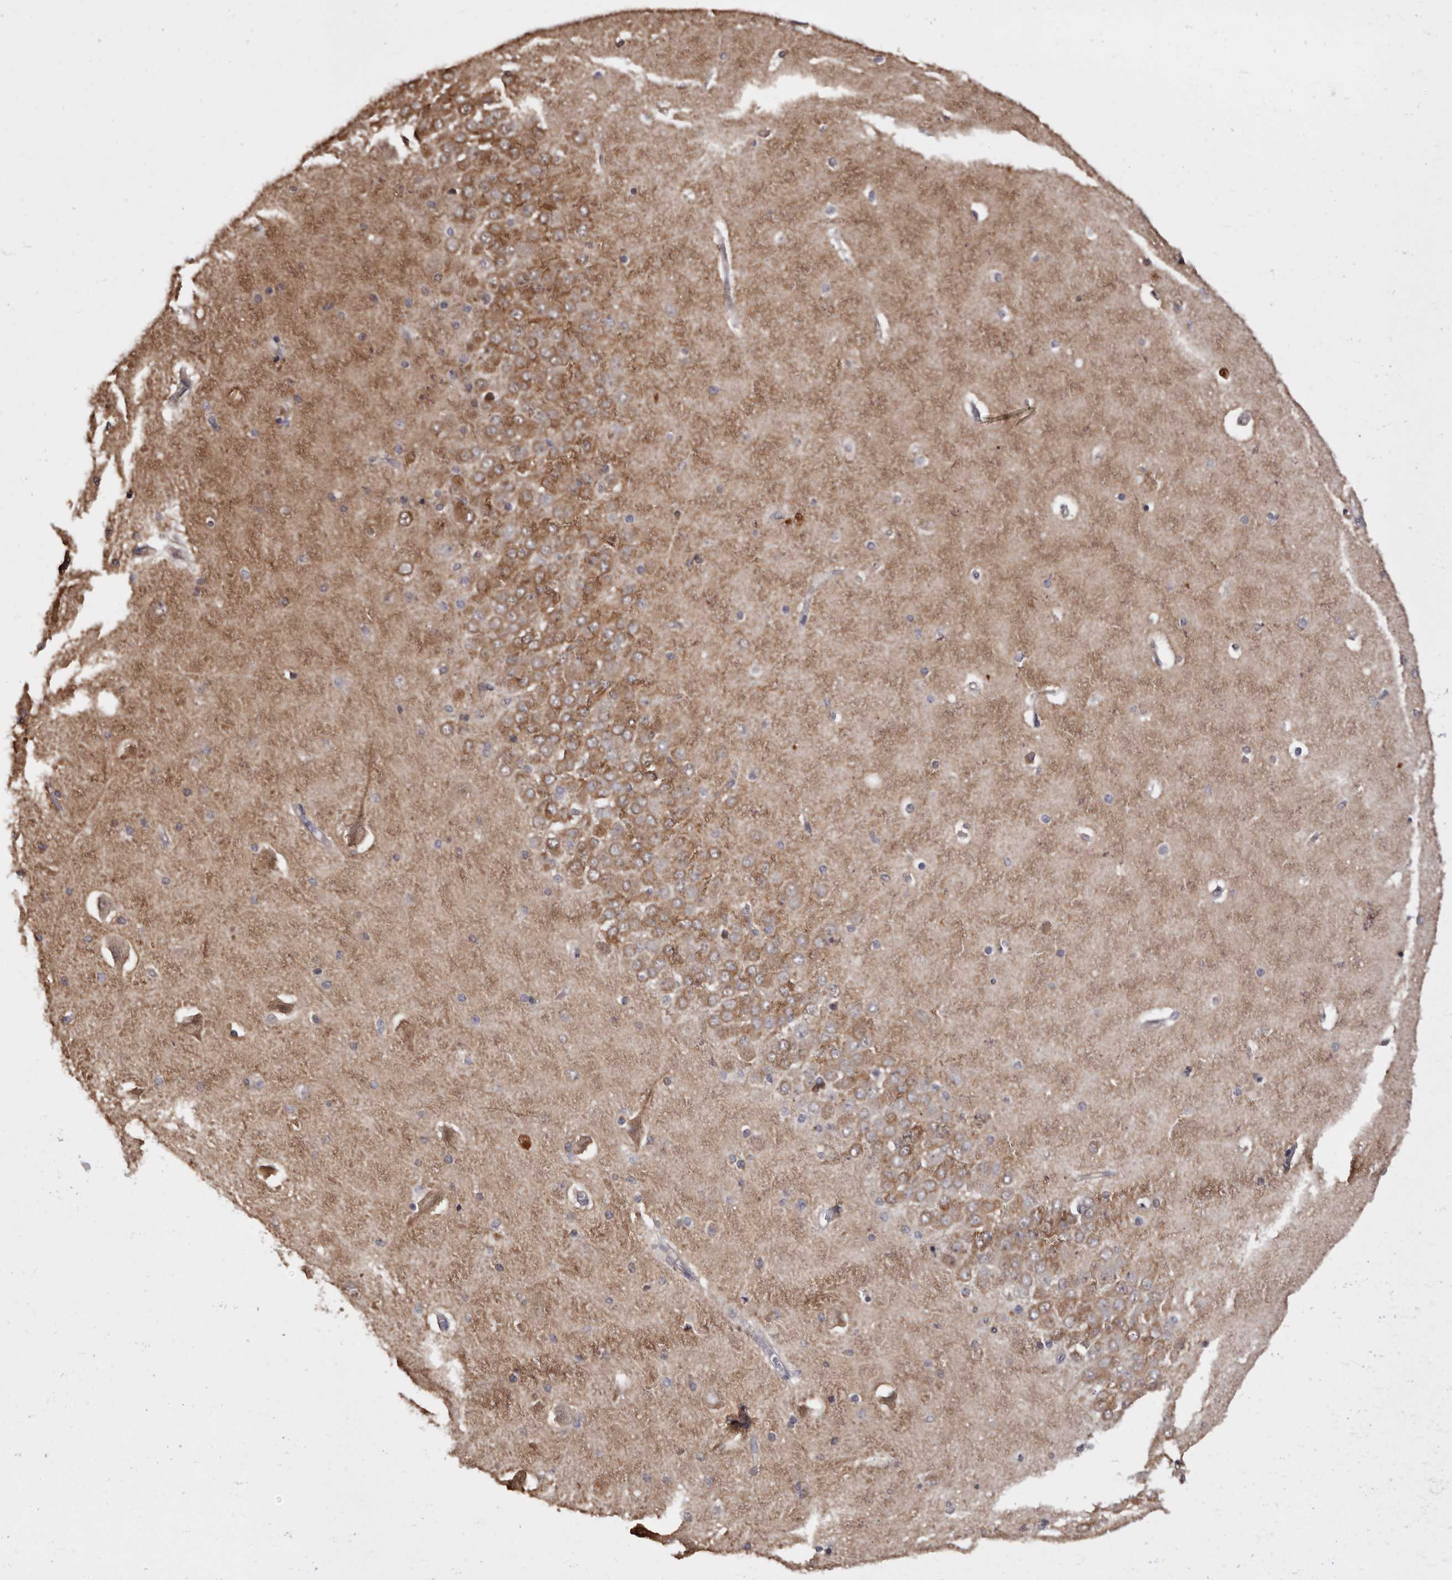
{"staining": {"intensity": "weak", "quantity": "<25%", "location": "cytoplasmic/membranous"}, "tissue": "hippocampus", "cell_type": "Glial cells", "image_type": "normal", "snomed": [{"axis": "morphology", "description": "Normal tissue, NOS"}, {"axis": "topography", "description": "Hippocampus"}], "caption": "High power microscopy image of an IHC image of unremarkable hippocampus, revealing no significant staining in glial cells.", "gene": "TNNI1", "patient": {"sex": "female", "age": 54}}